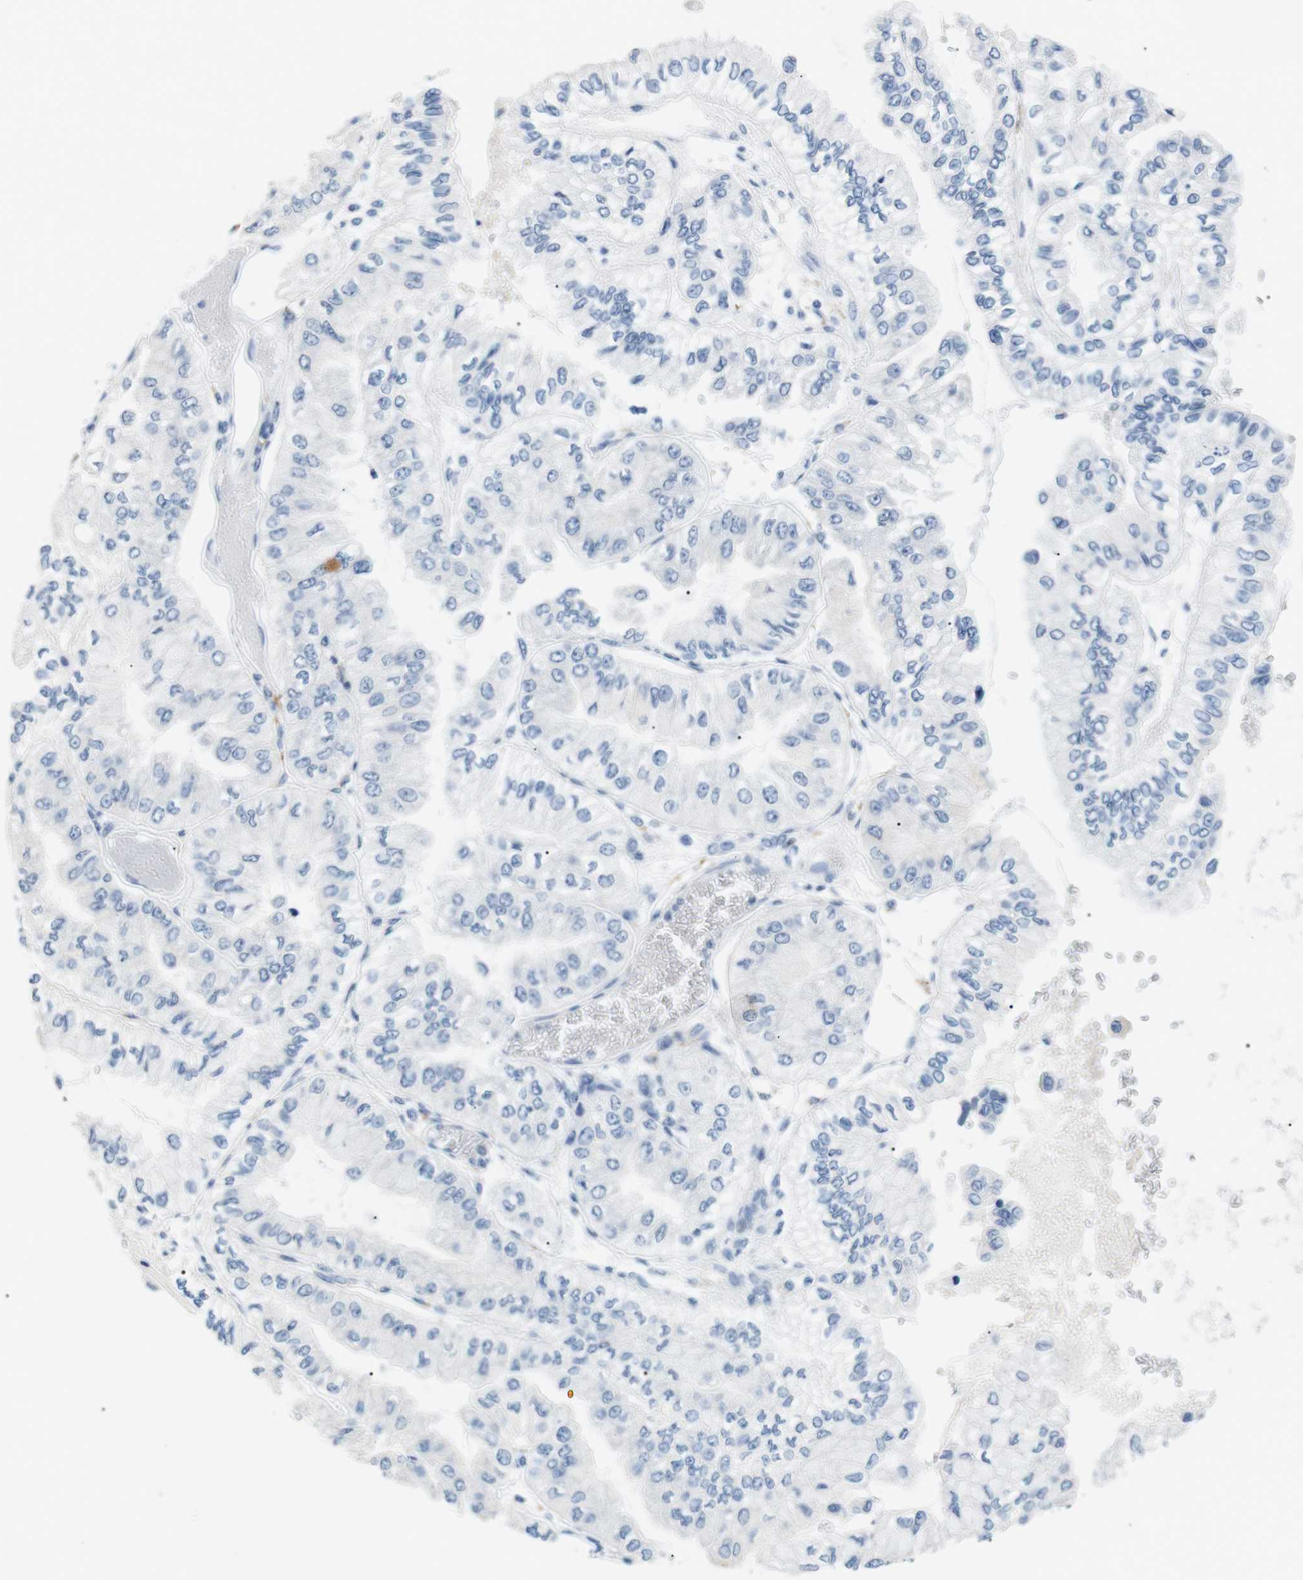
{"staining": {"intensity": "negative", "quantity": "none", "location": "none"}, "tissue": "liver cancer", "cell_type": "Tumor cells", "image_type": "cancer", "snomed": [{"axis": "morphology", "description": "Cholangiocarcinoma"}, {"axis": "topography", "description": "Liver"}], "caption": "Tumor cells show no significant positivity in cholangiocarcinoma (liver).", "gene": "FCGRT", "patient": {"sex": "female", "age": 79}}